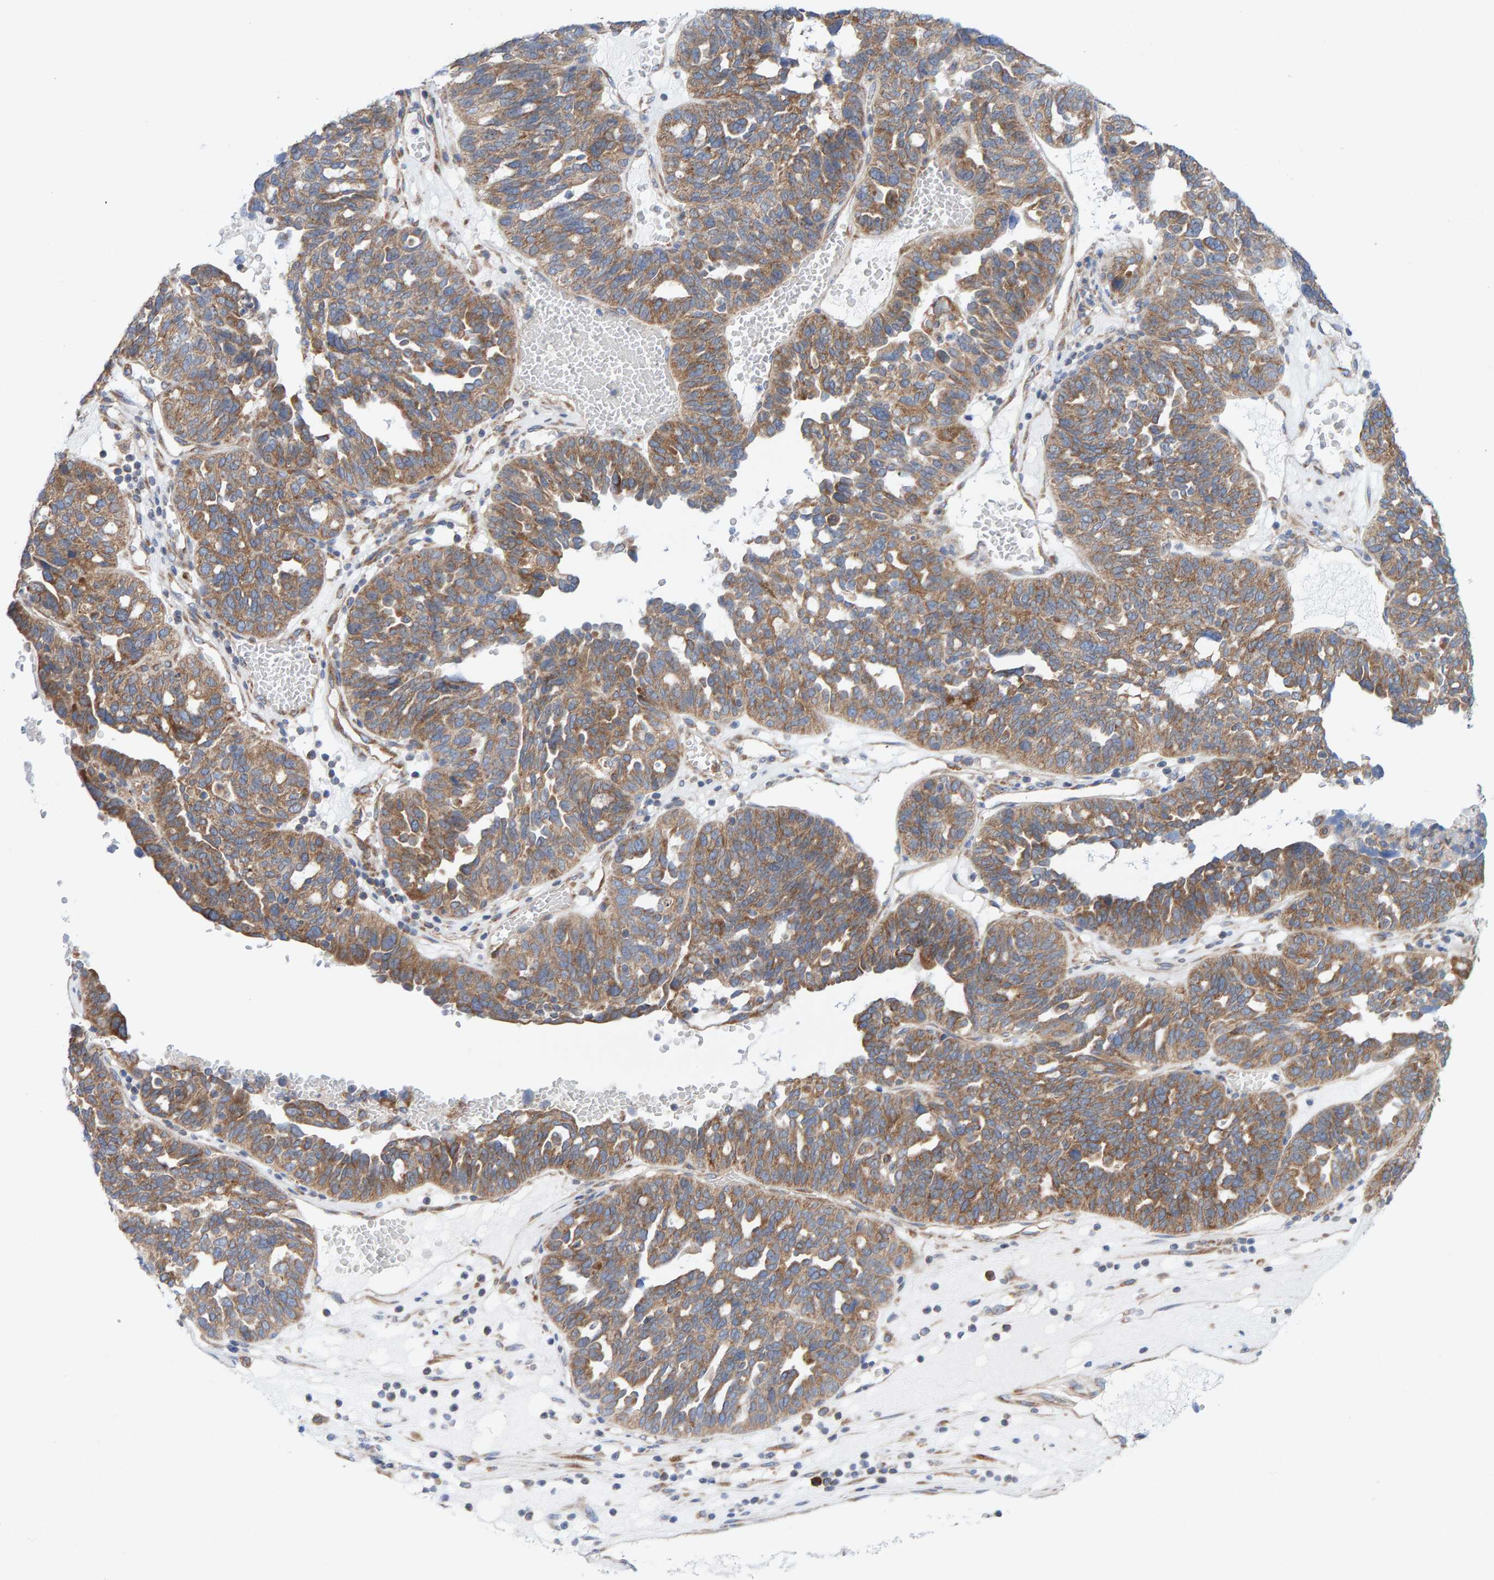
{"staining": {"intensity": "moderate", "quantity": ">75%", "location": "cytoplasmic/membranous"}, "tissue": "ovarian cancer", "cell_type": "Tumor cells", "image_type": "cancer", "snomed": [{"axis": "morphology", "description": "Cystadenocarcinoma, serous, NOS"}, {"axis": "topography", "description": "Ovary"}], "caption": "Tumor cells display moderate cytoplasmic/membranous expression in approximately >75% of cells in ovarian cancer. The staining was performed using DAB to visualize the protein expression in brown, while the nuclei were stained in blue with hematoxylin (Magnification: 20x).", "gene": "CDK5RAP3", "patient": {"sex": "female", "age": 59}}